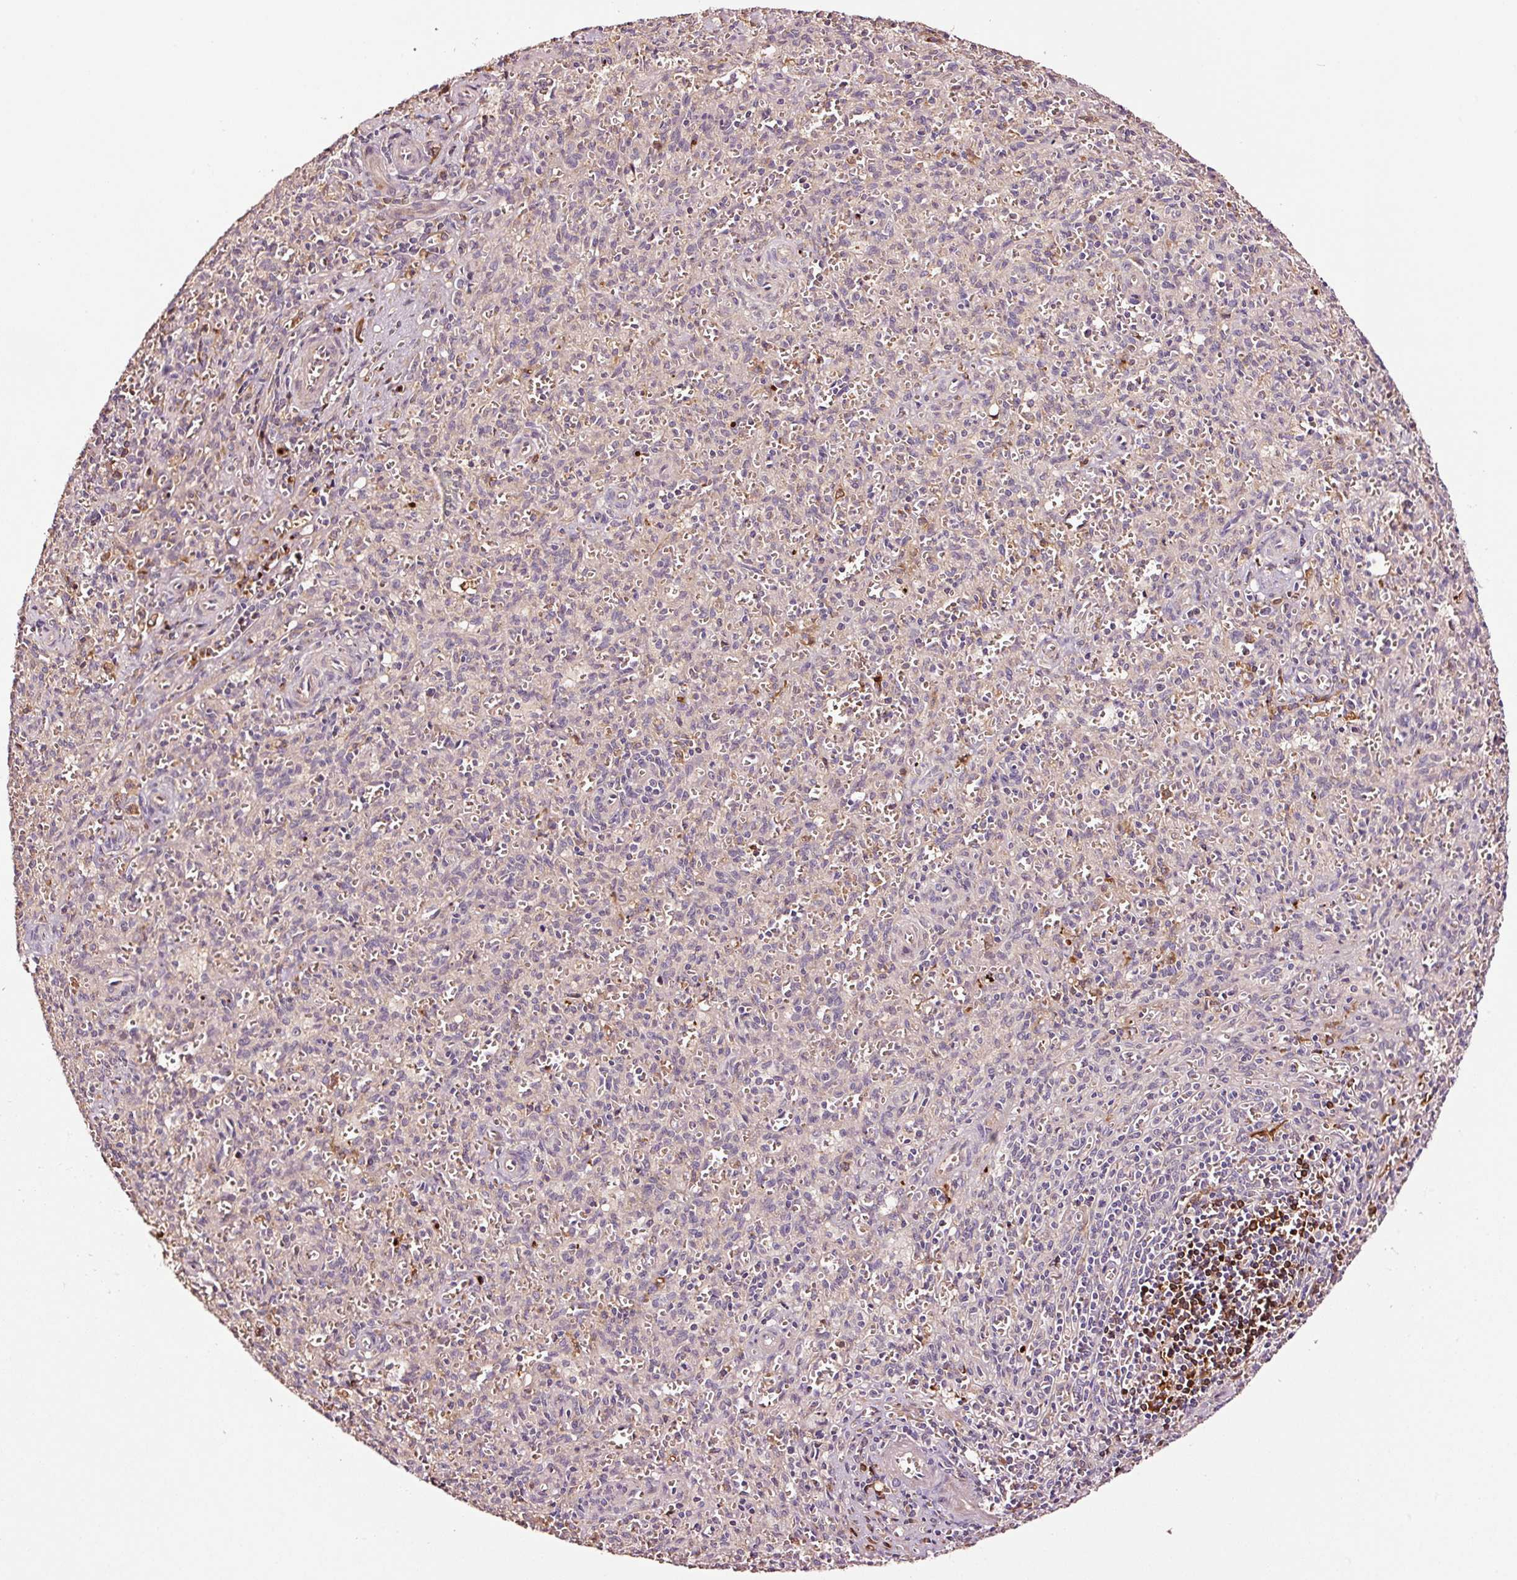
{"staining": {"intensity": "negative", "quantity": "none", "location": "none"}, "tissue": "spleen", "cell_type": "Cells in red pulp", "image_type": "normal", "snomed": [{"axis": "morphology", "description": "Normal tissue, NOS"}, {"axis": "topography", "description": "Spleen"}], "caption": "DAB immunohistochemical staining of benign spleen shows no significant expression in cells in red pulp. (Brightfield microscopy of DAB (3,3'-diaminobenzidine) immunohistochemistry at high magnification).", "gene": "PGLYRP2", "patient": {"sex": "female", "age": 26}}